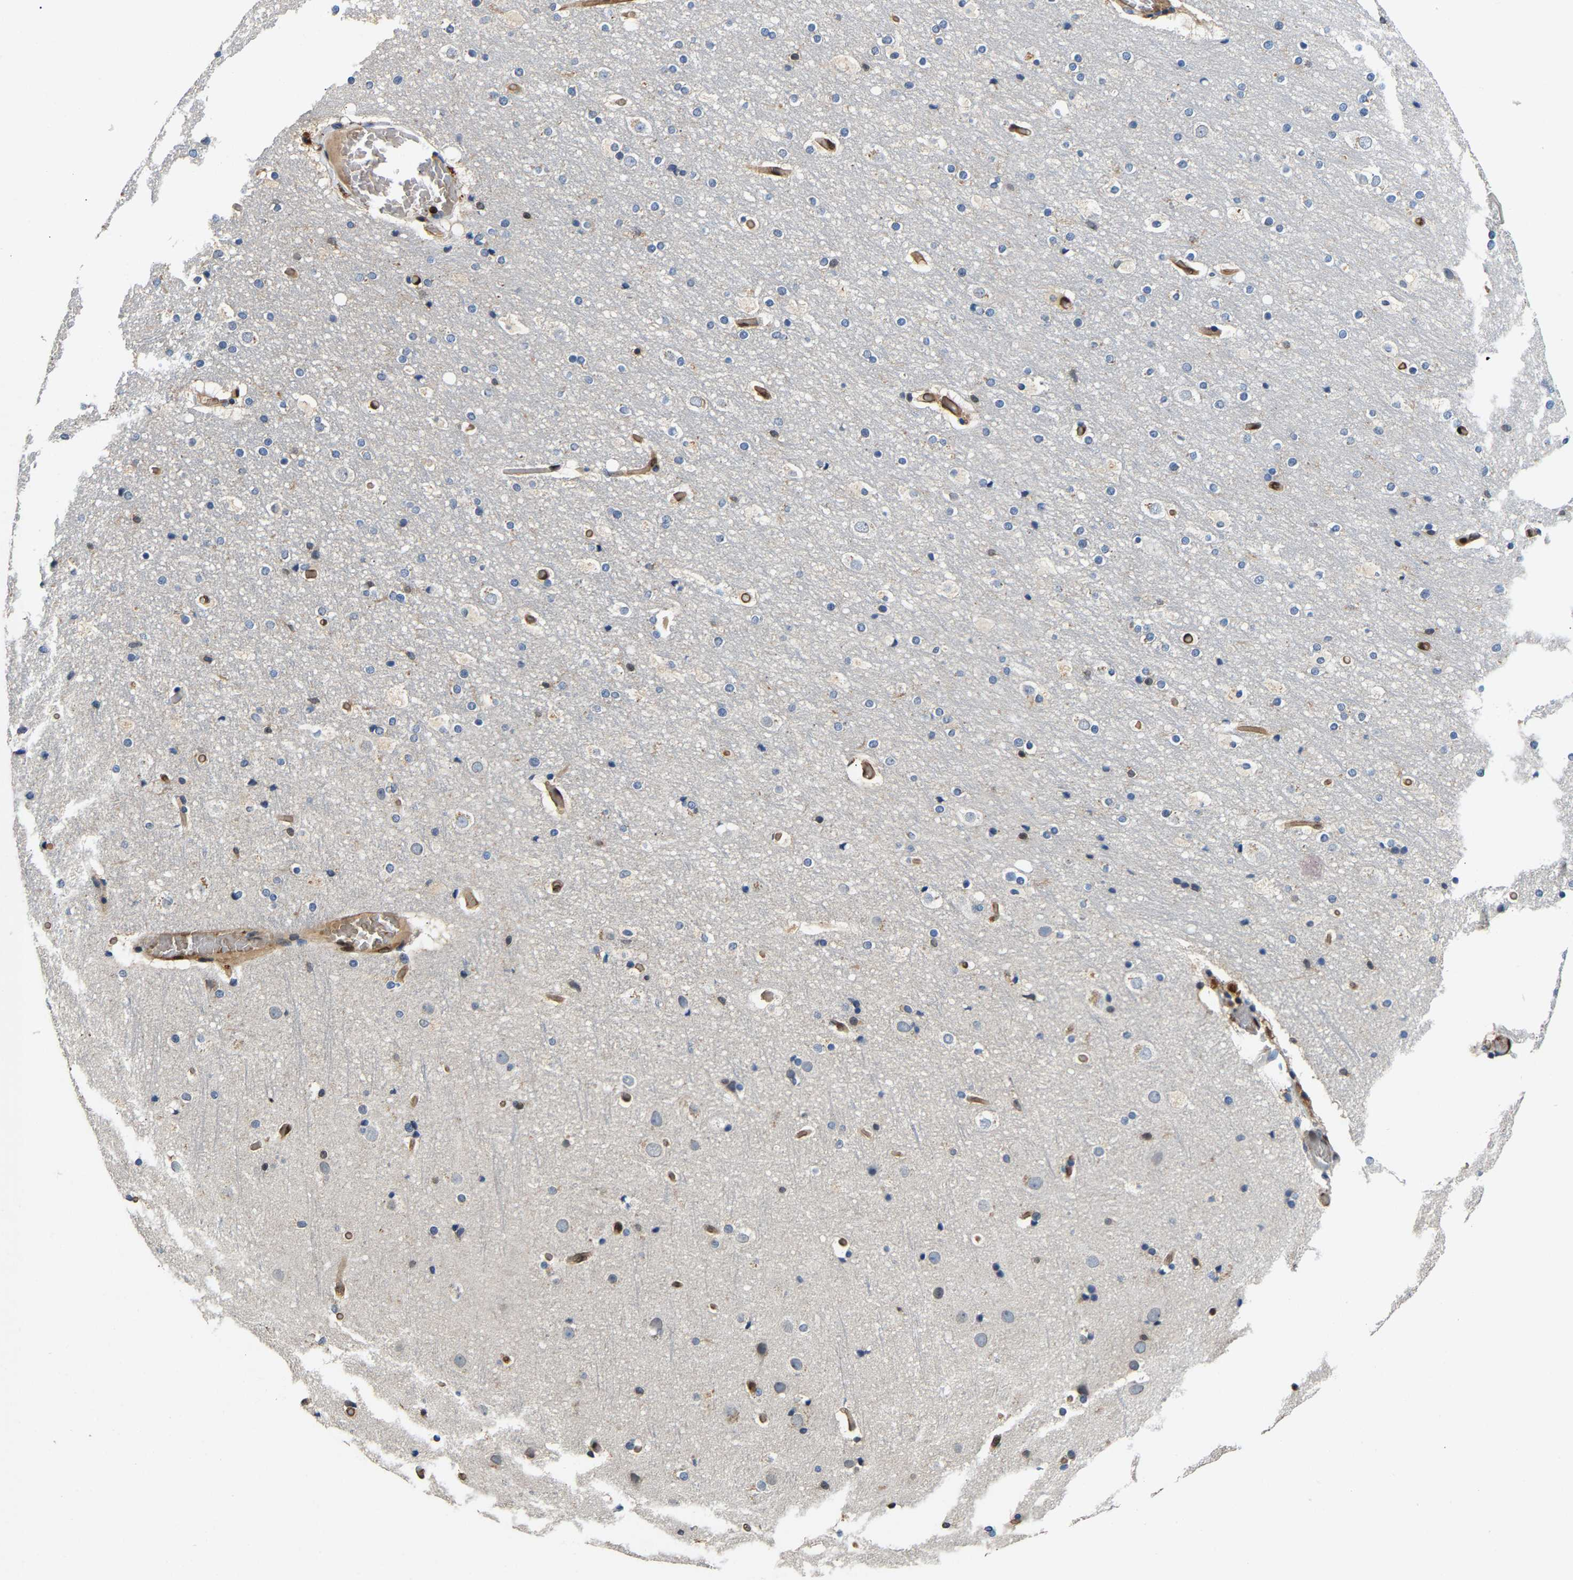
{"staining": {"intensity": "moderate", "quantity": ">75%", "location": "cytoplasmic/membranous"}, "tissue": "cerebral cortex", "cell_type": "Endothelial cells", "image_type": "normal", "snomed": [{"axis": "morphology", "description": "Normal tissue, NOS"}, {"axis": "topography", "description": "Cerebral cortex"}], "caption": "DAB (3,3'-diaminobenzidine) immunohistochemical staining of benign human cerebral cortex reveals moderate cytoplasmic/membranous protein expression in approximately >75% of endothelial cells. Using DAB (3,3'-diaminobenzidine) (brown) and hematoxylin (blue) stains, captured at high magnification using brightfield microscopy.", "gene": "GIMAP7", "patient": {"sex": "male", "age": 57}}